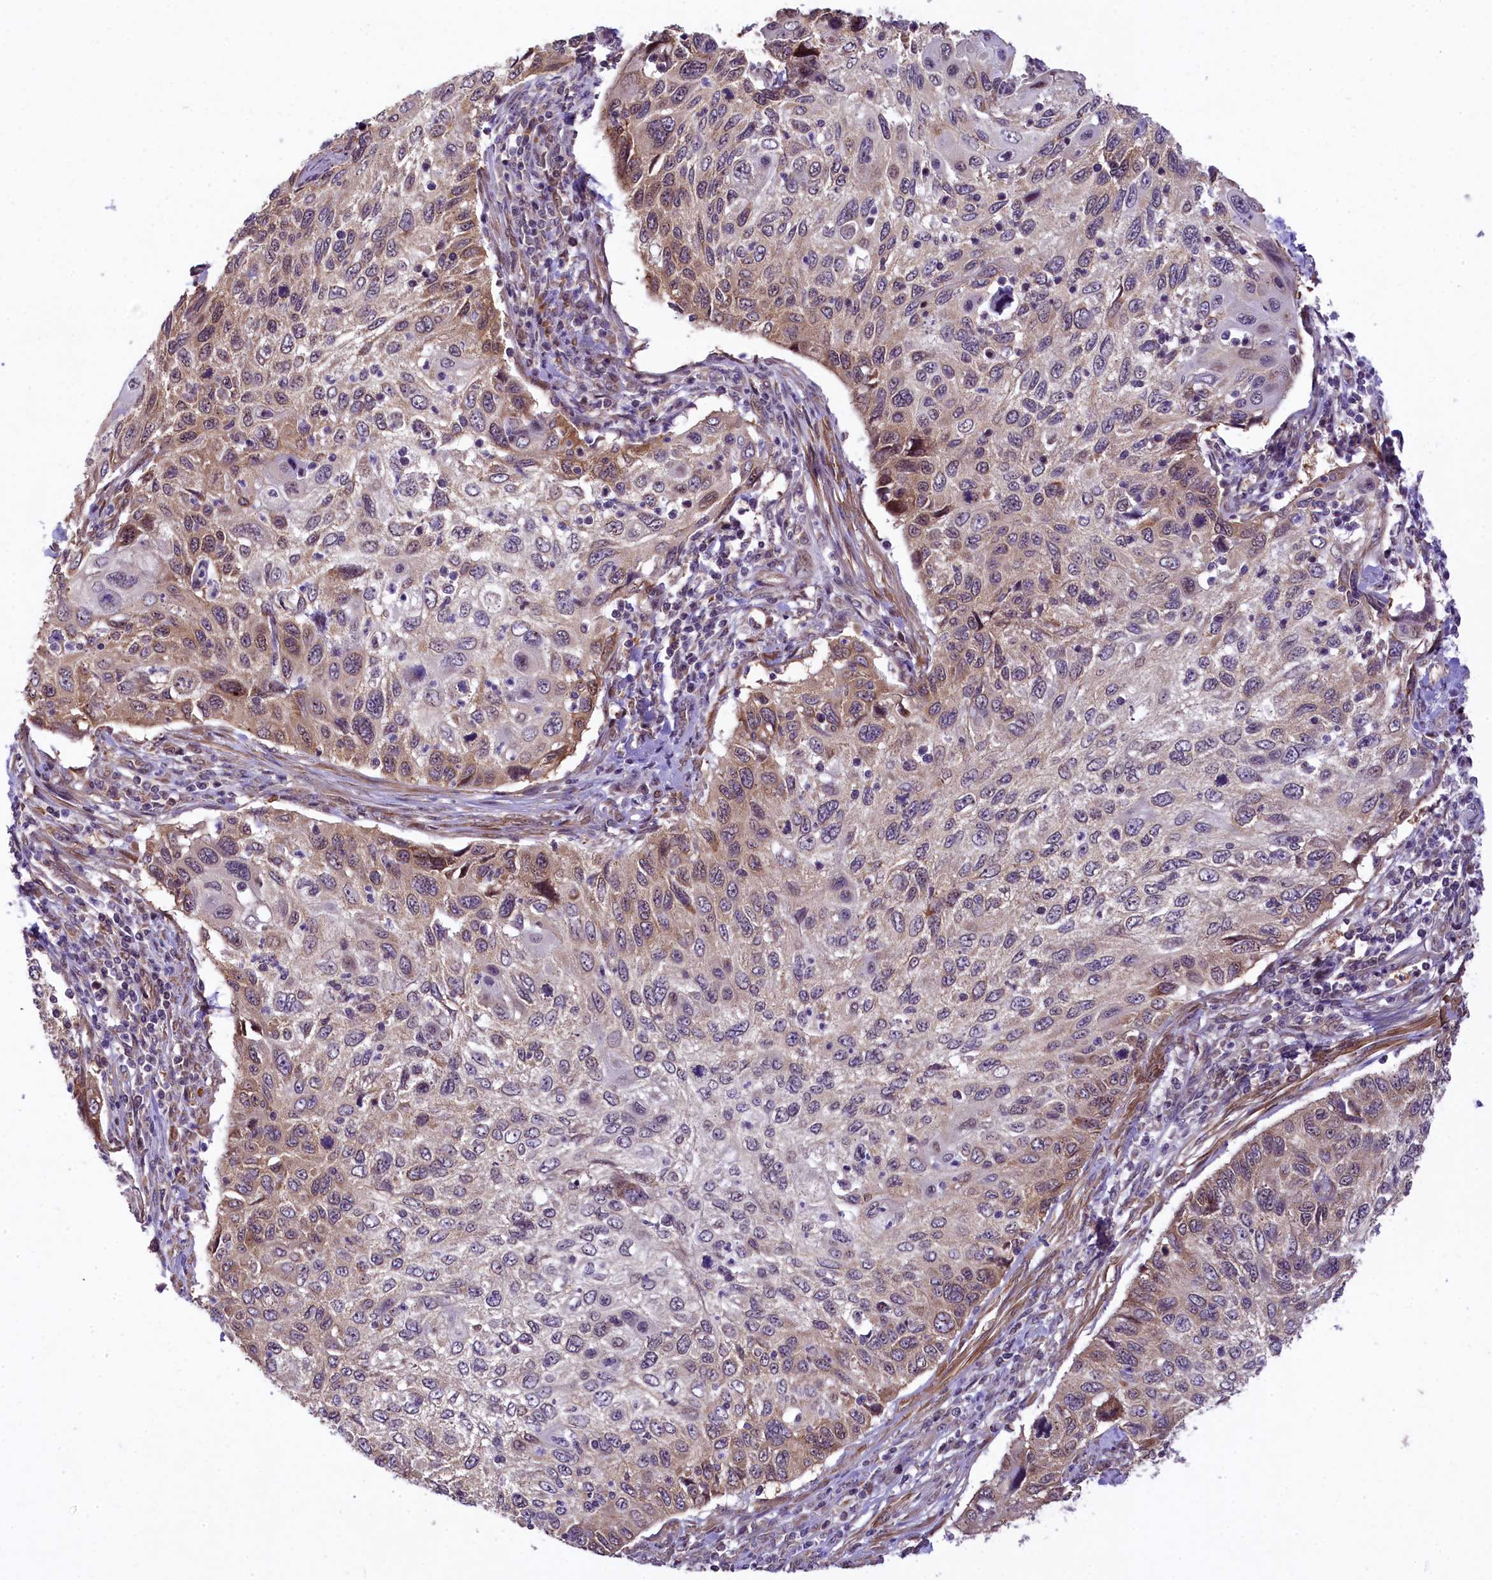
{"staining": {"intensity": "moderate", "quantity": "25%-75%", "location": "cytoplasmic/membranous"}, "tissue": "cervical cancer", "cell_type": "Tumor cells", "image_type": "cancer", "snomed": [{"axis": "morphology", "description": "Squamous cell carcinoma, NOS"}, {"axis": "topography", "description": "Cervix"}], "caption": "A micrograph of human squamous cell carcinoma (cervical) stained for a protein displays moderate cytoplasmic/membranous brown staining in tumor cells. Nuclei are stained in blue.", "gene": "RBBP8", "patient": {"sex": "female", "age": 70}}